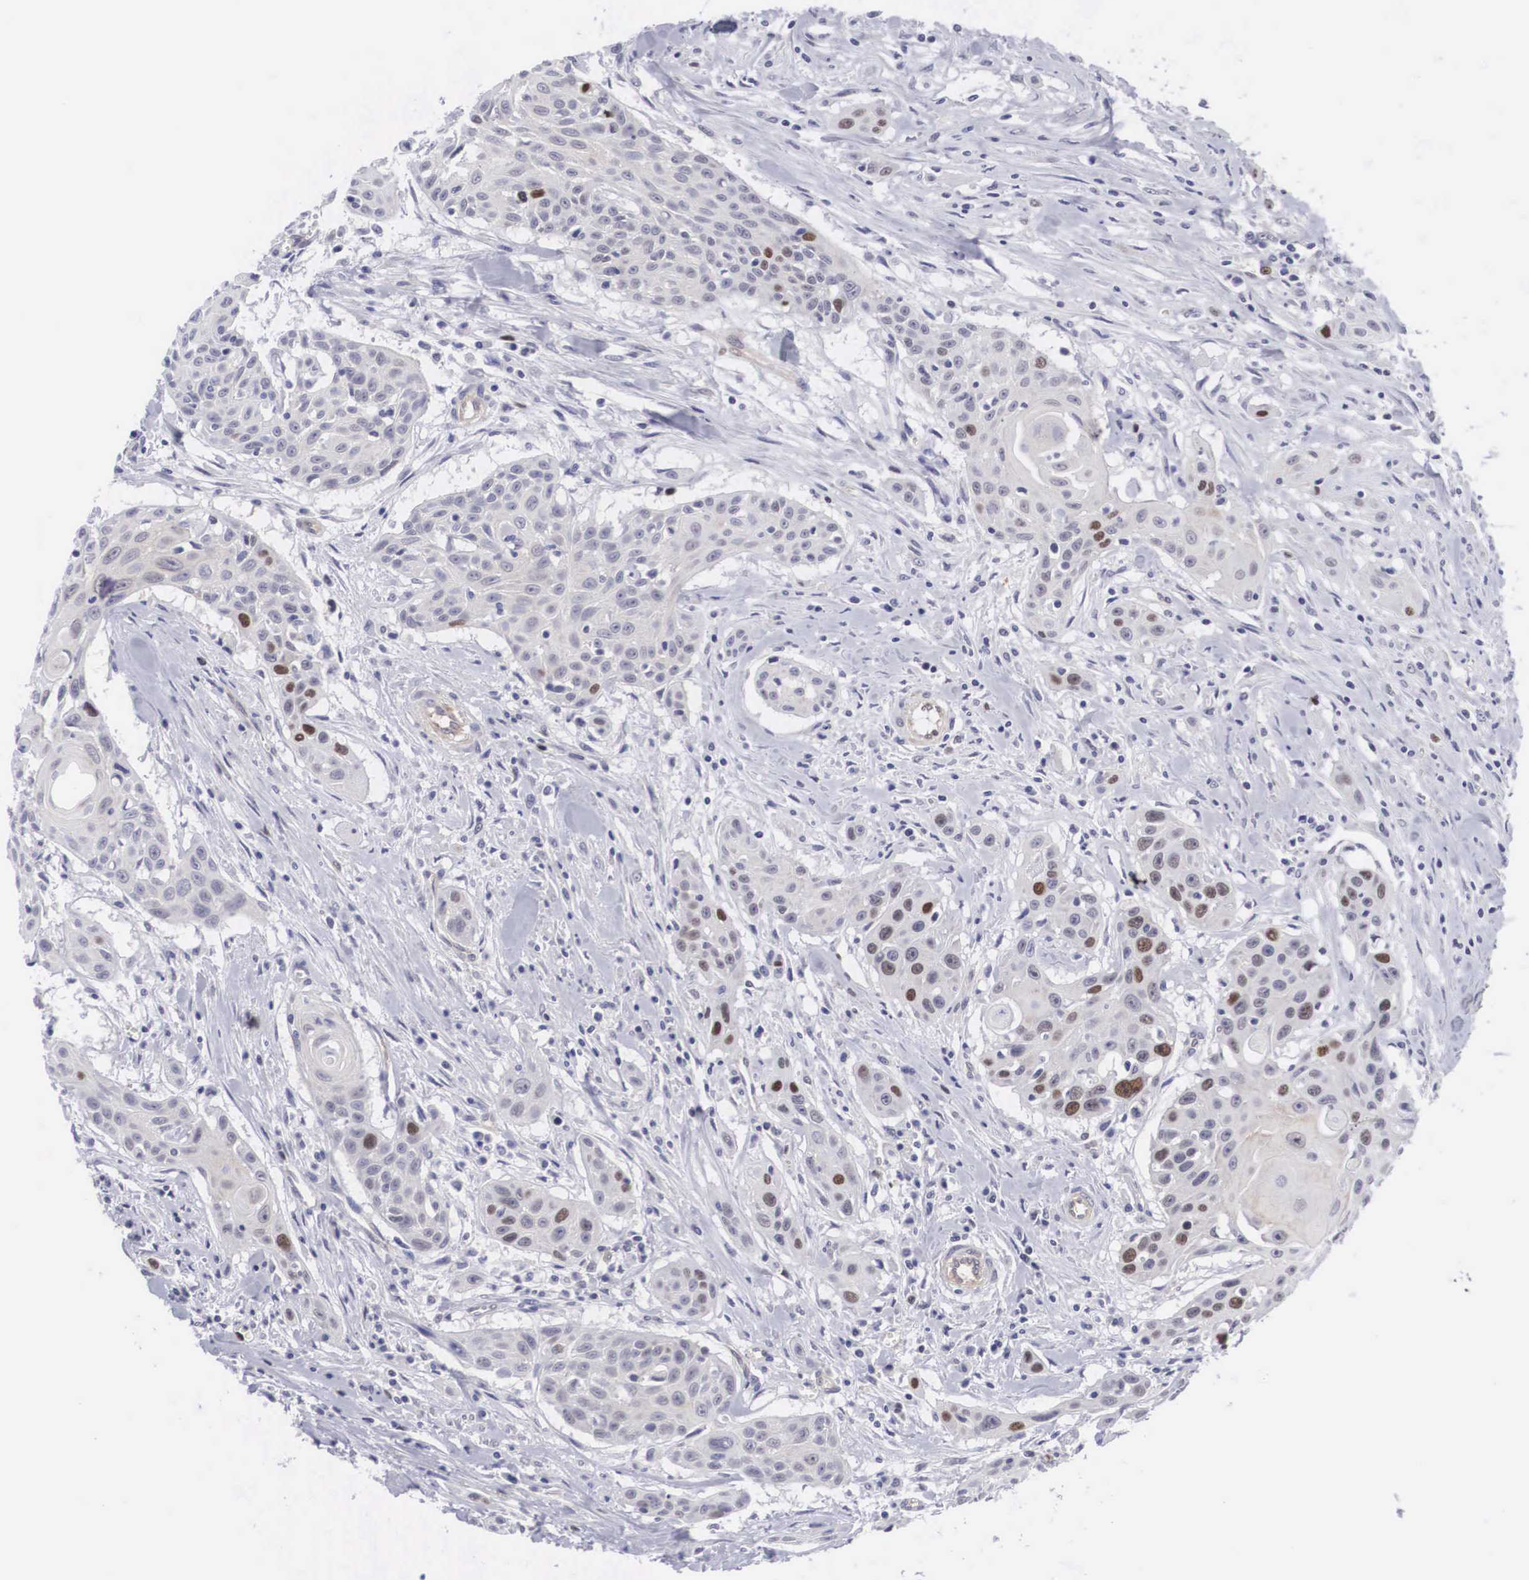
{"staining": {"intensity": "moderate", "quantity": "<25%", "location": "nuclear"}, "tissue": "head and neck cancer", "cell_type": "Tumor cells", "image_type": "cancer", "snomed": [{"axis": "morphology", "description": "Squamous cell carcinoma, NOS"}, {"axis": "morphology", "description": "Squamous cell carcinoma, metastatic, NOS"}, {"axis": "topography", "description": "Lymph node"}, {"axis": "topography", "description": "Salivary gland"}, {"axis": "topography", "description": "Head-Neck"}], "caption": "The micrograph shows a brown stain indicating the presence of a protein in the nuclear of tumor cells in metastatic squamous cell carcinoma (head and neck).", "gene": "MAST4", "patient": {"sex": "female", "age": 74}}